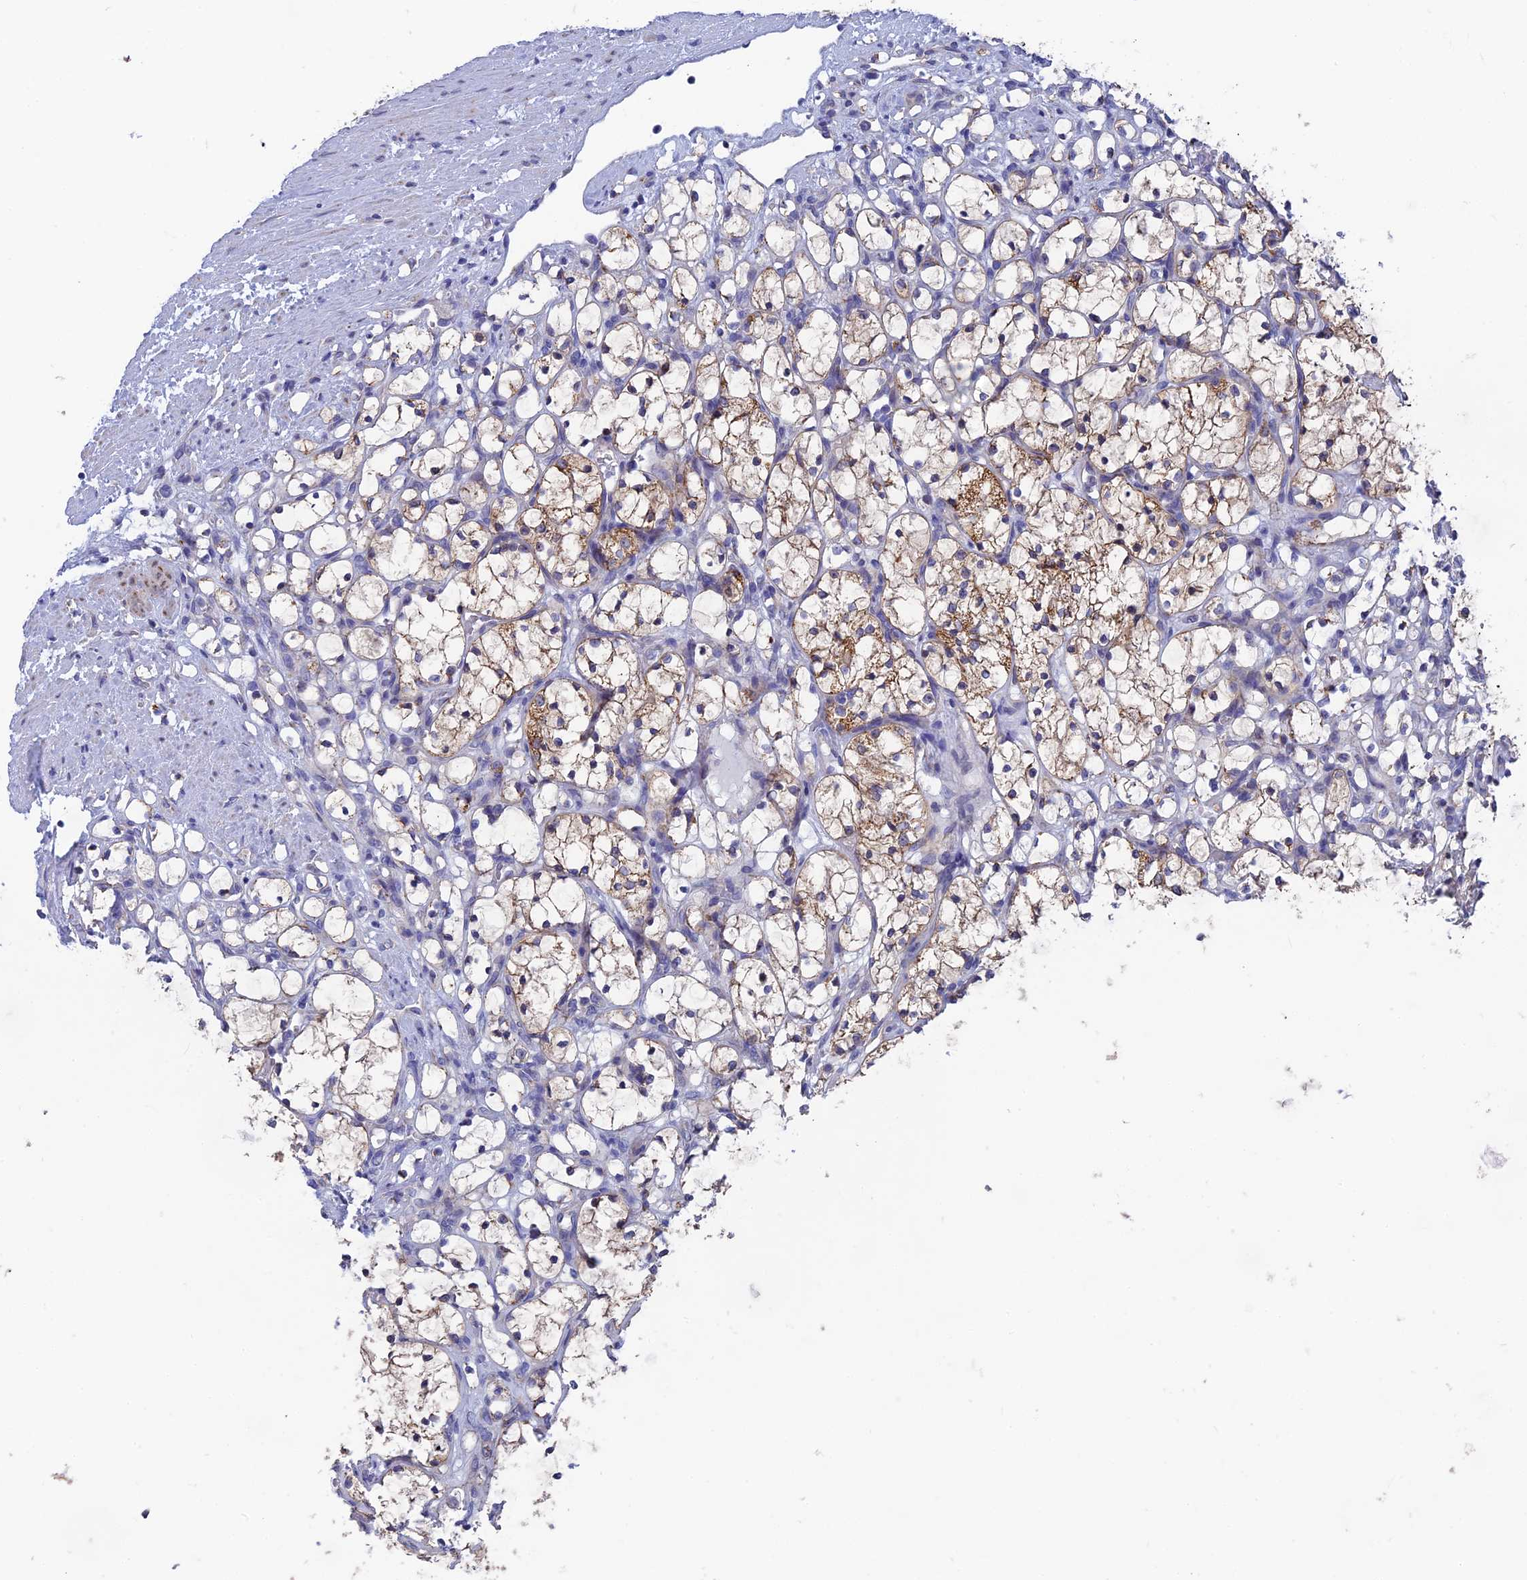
{"staining": {"intensity": "moderate", "quantity": "<25%", "location": "cytoplasmic/membranous"}, "tissue": "renal cancer", "cell_type": "Tumor cells", "image_type": "cancer", "snomed": [{"axis": "morphology", "description": "Adenocarcinoma, NOS"}, {"axis": "topography", "description": "Kidney"}], "caption": "Immunohistochemistry of human renal cancer (adenocarcinoma) reveals low levels of moderate cytoplasmic/membranous staining in about <25% of tumor cells.", "gene": "AK4", "patient": {"sex": "female", "age": 69}}